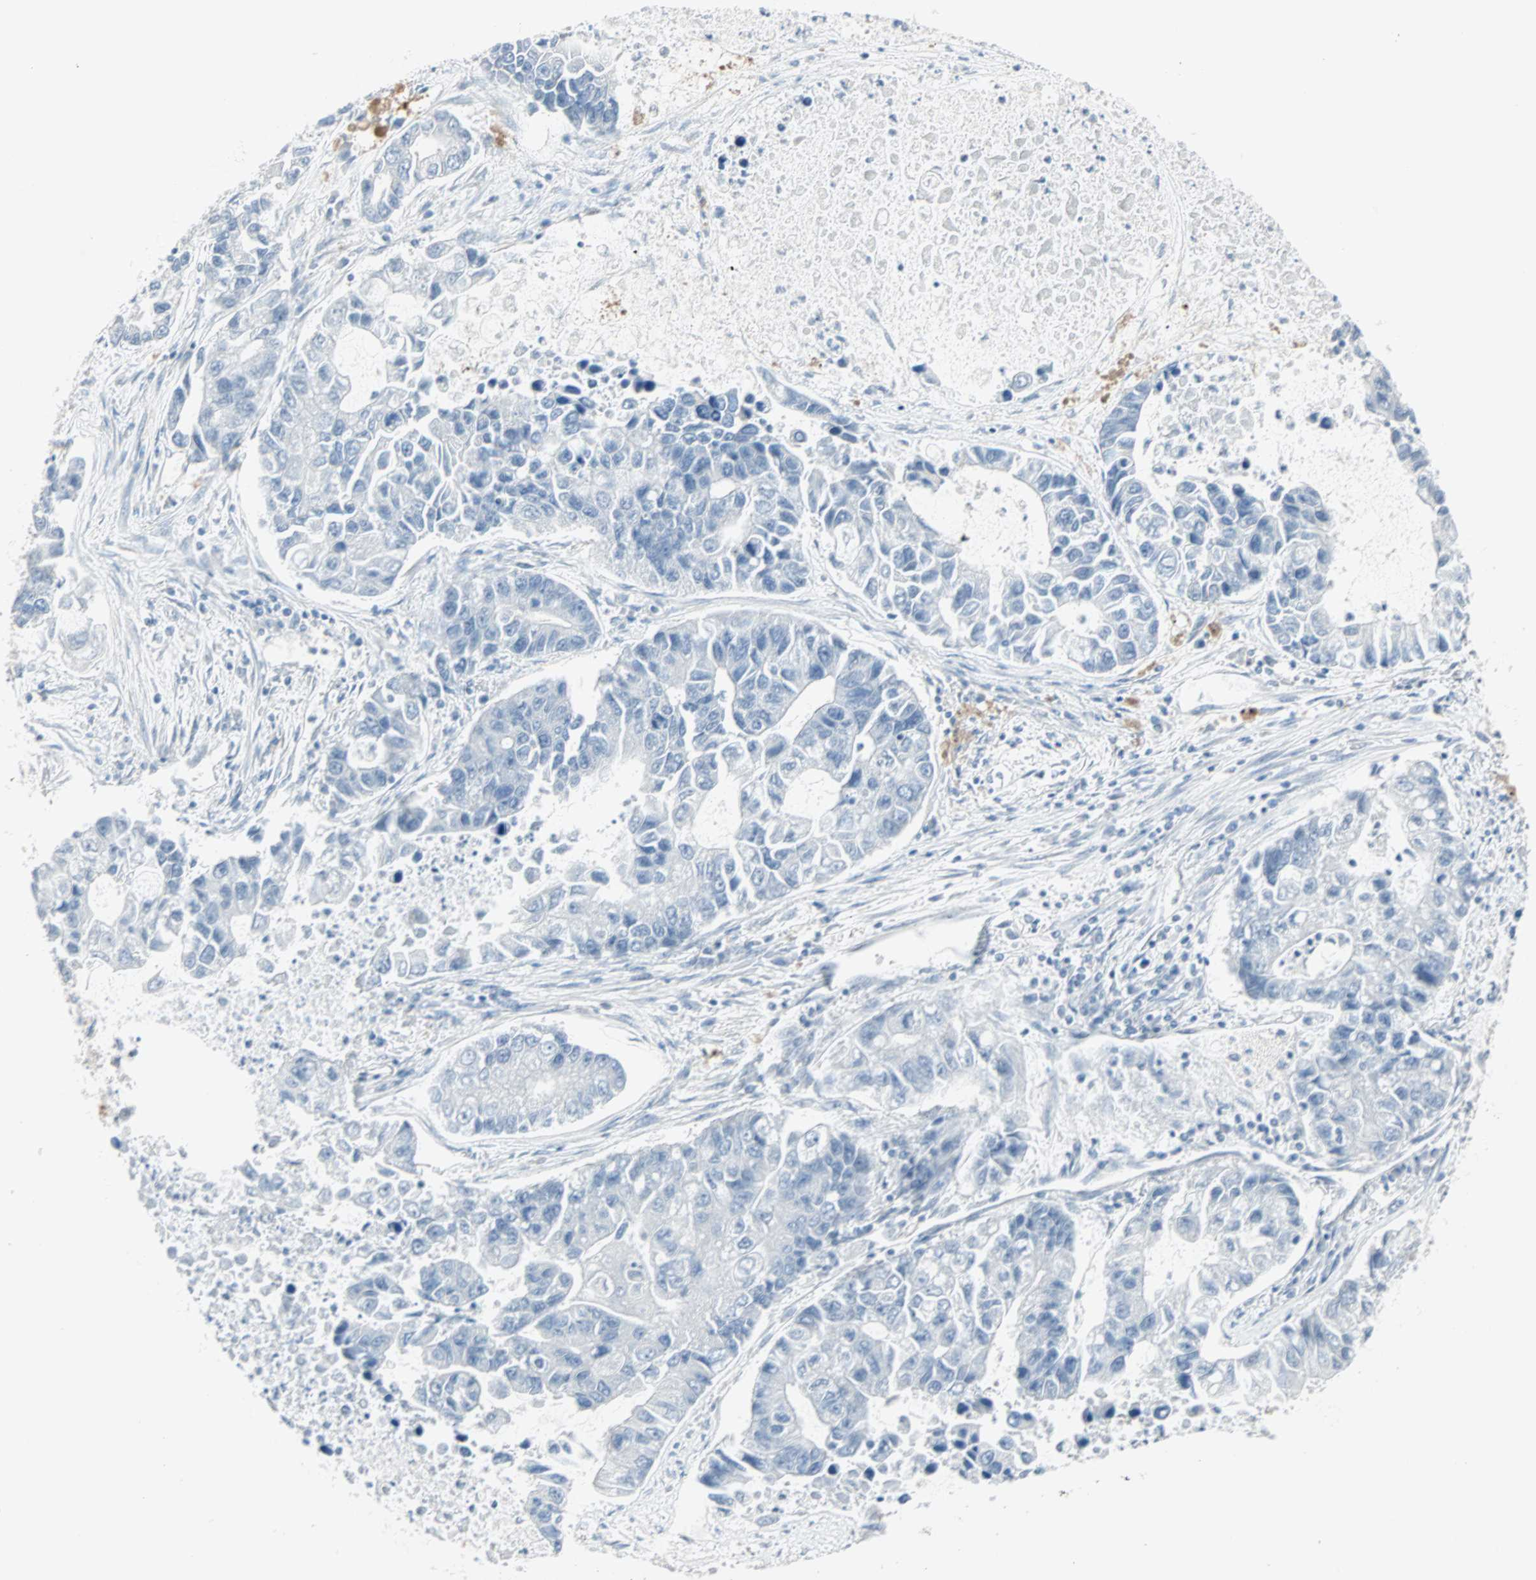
{"staining": {"intensity": "negative", "quantity": "none", "location": "none"}, "tissue": "lung cancer", "cell_type": "Tumor cells", "image_type": "cancer", "snomed": [{"axis": "morphology", "description": "Adenocarcinoma, NOS"}, {"axis": "topography", "description": "Lung"}], "caption": "The image shows no significant positivity in tumor cells of lung cancer (adenocarcinoma).", "gene": "PTPA", "patient": {"sex": "female", "age": 51}}